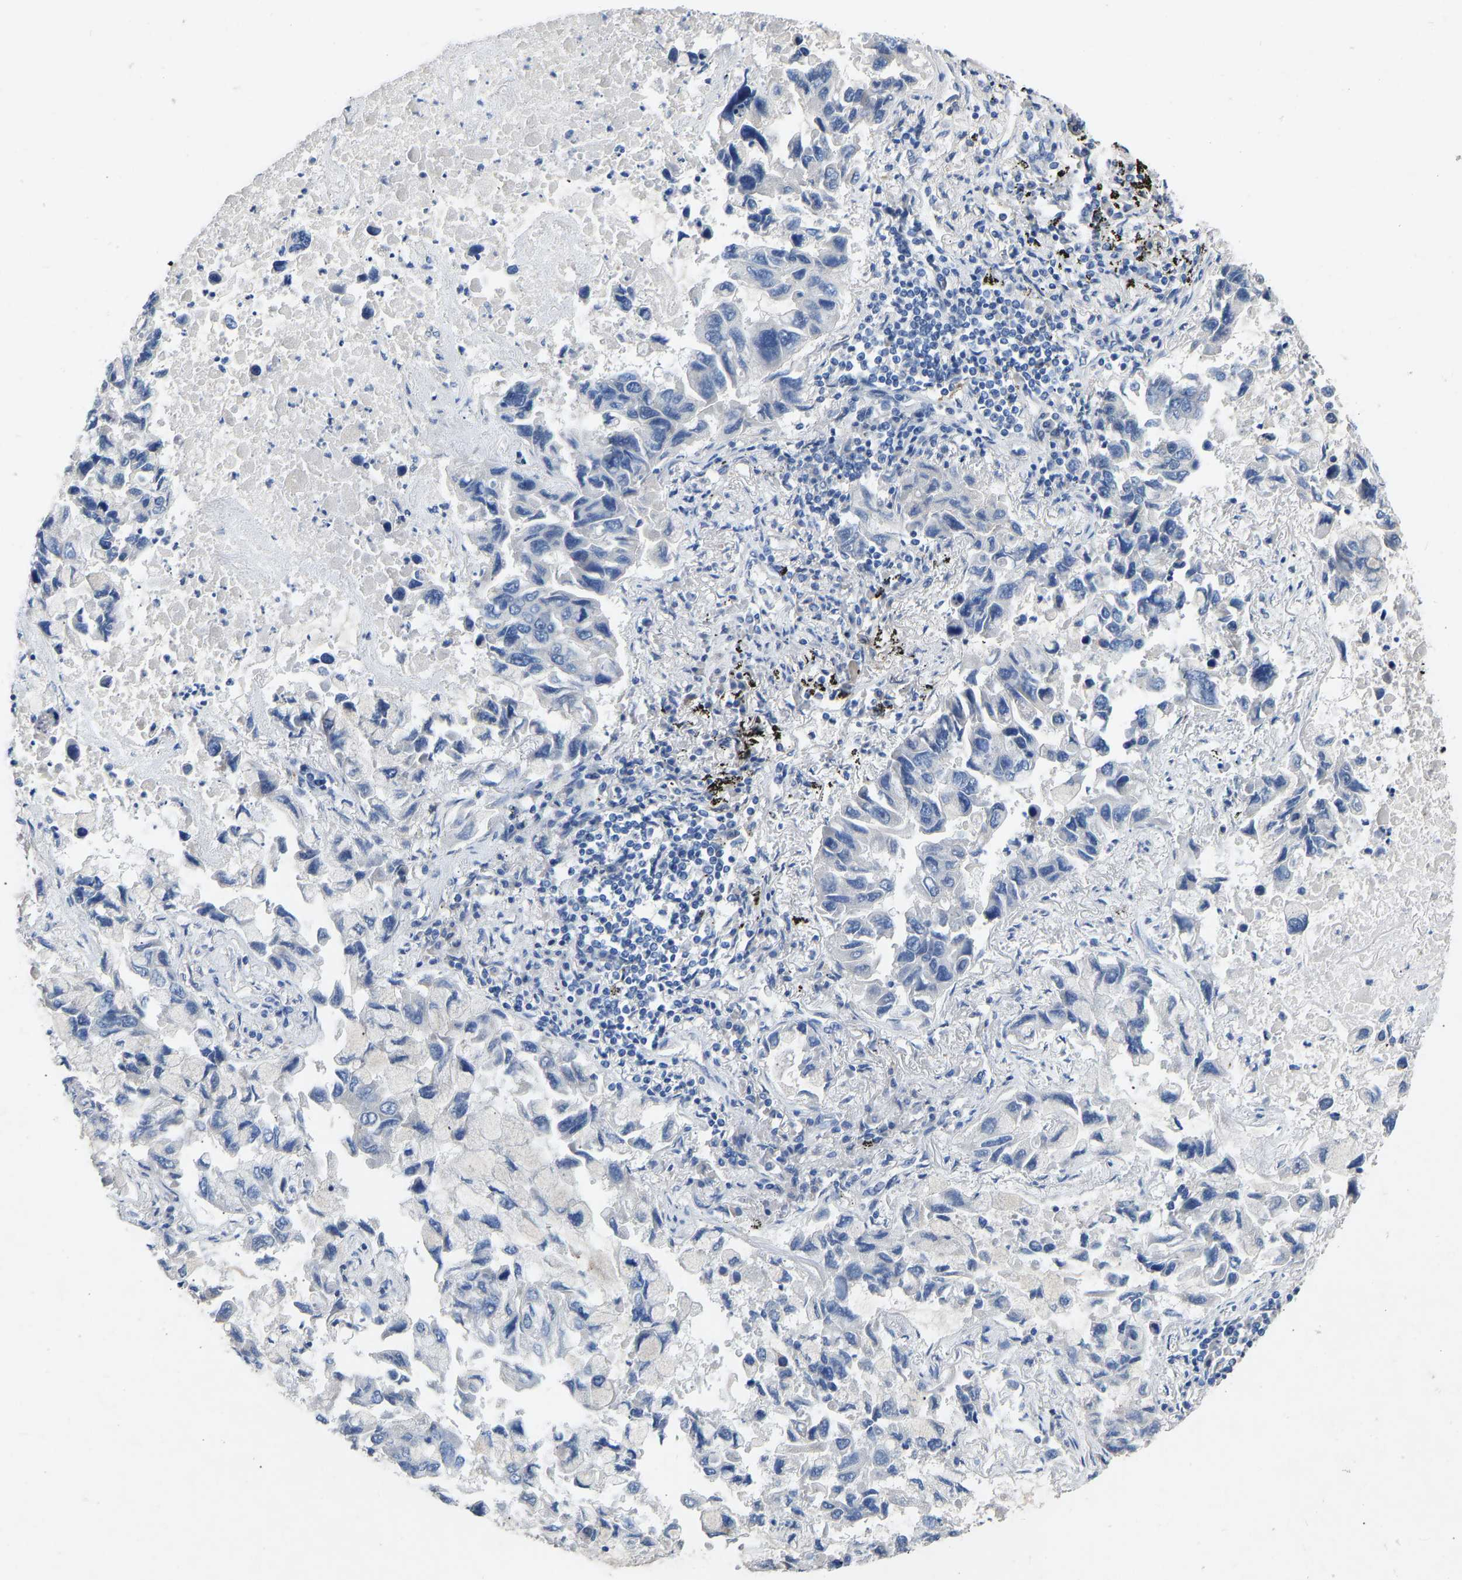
{"staining": {"intensity": "negative", "quantity": "none", "location": "none"}, "tissue": "lung cancer", "cell_type": "Tumor cells", "image_type": "cancer", "snomed": [{"axis": "morphology", "description": "Adenocarcinoma, NOS"}, {"axis": "topography", "description": "Lung"}], "caption": "This is a histopathology image of immunohistochemistry staining of lung cancer (adenocarcinoma), which shows no expression in tumor cells.", "gene": "RBP1", "patient": {"sex": "male", "age": 64}}